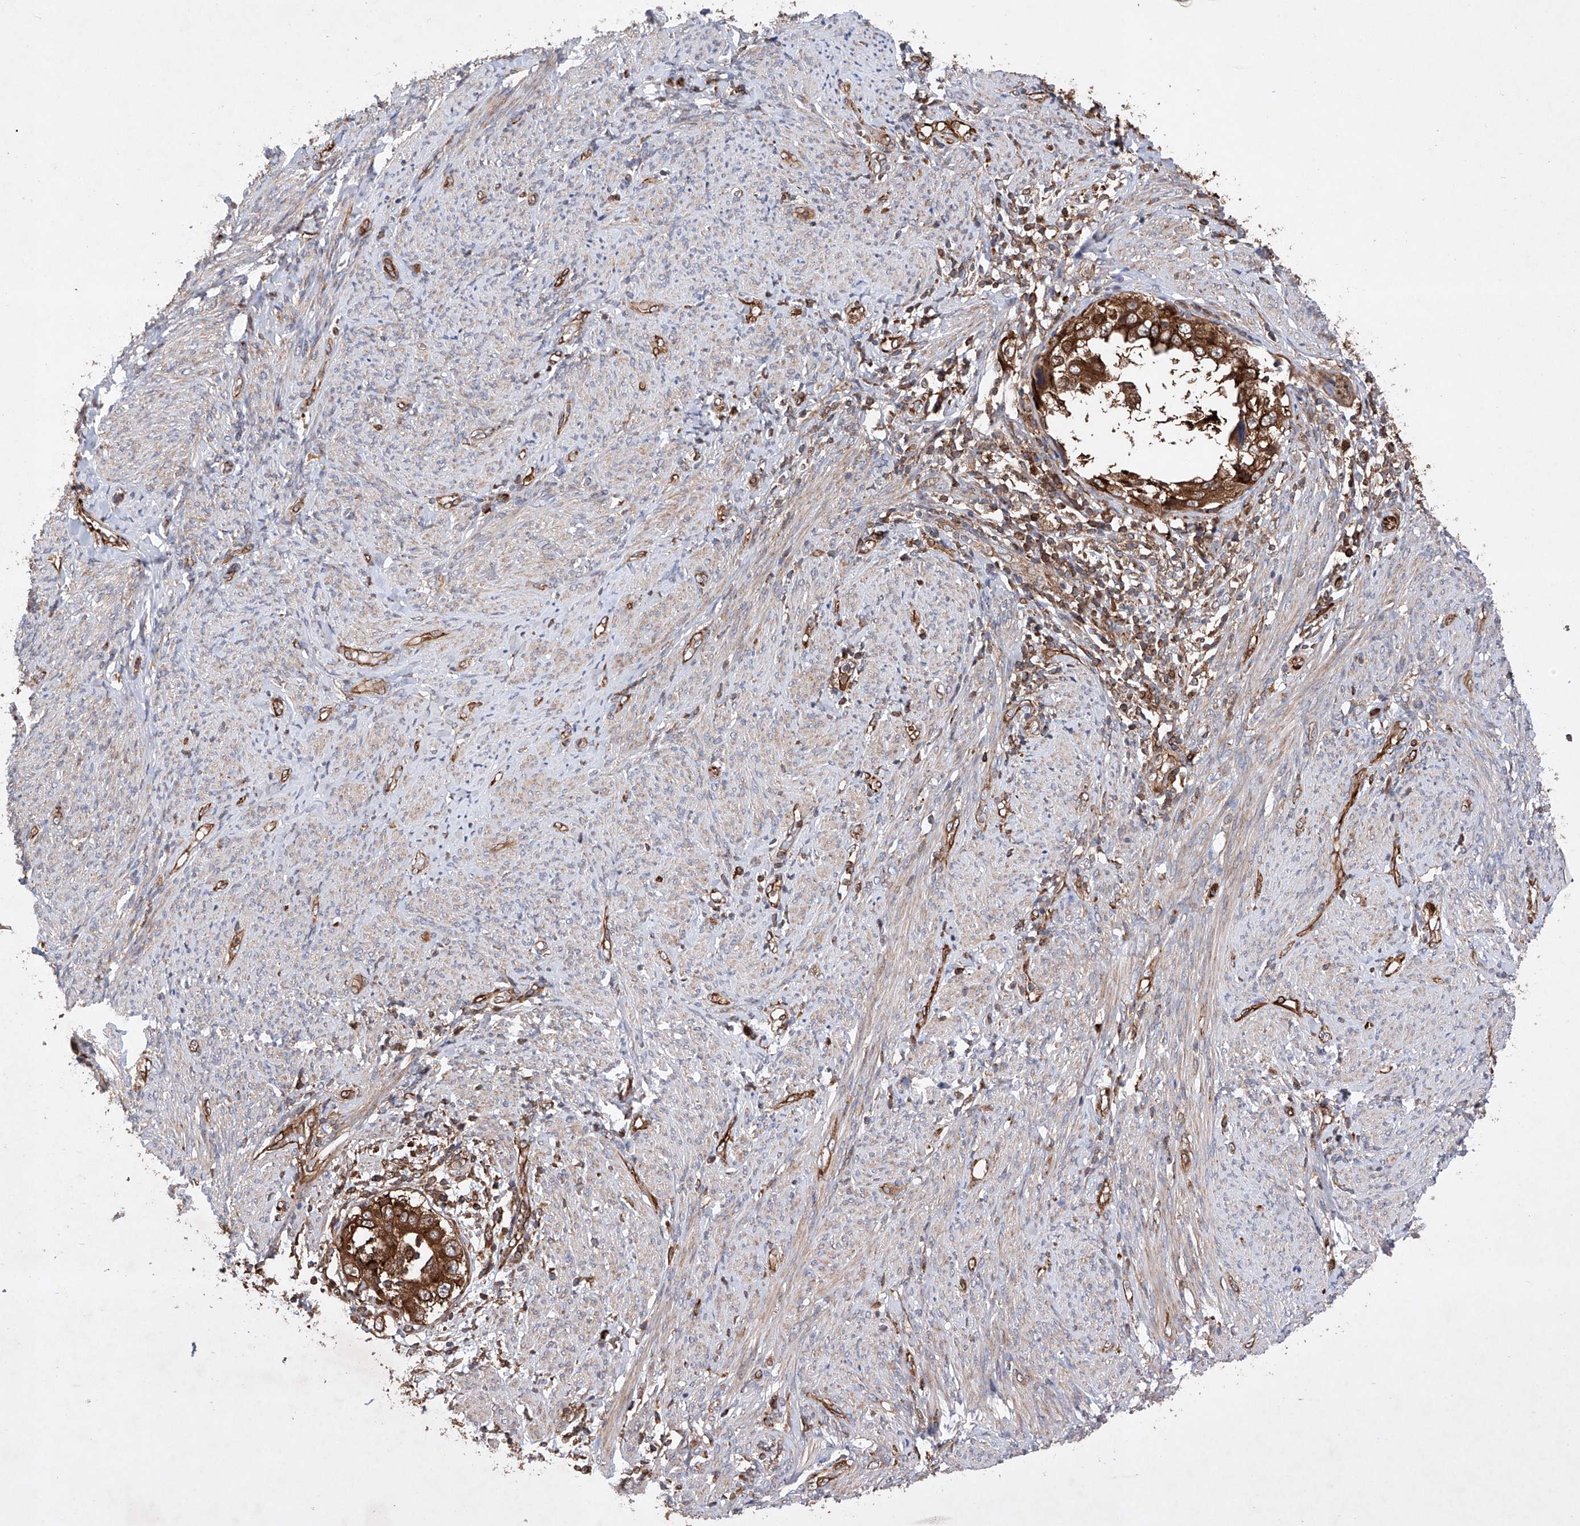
{"staining": {"intensity": "strong", "quantity": ">75%", "location": "cytoplasmic/membranous"}, "tissue": "endometrial cancer", "cell_type": "Tumor cells", "image_type": "cancer", "snomed": [{"axis": "morphology", "description": "Adenocarcinoma, NOS"}, {"axis": "topography", "description": "Endometrium"}], "caption": "A brown stain labels strong cytoplasmic/membranous staining of a protein in adenocarcinoma (endometrial) tumor cells. (DAB (3,3'-diaminobenzidine) IHC, brown staining for protein, blue staining for nuclei).", "gene": "TIMM23", "patient": {"sex": "female", "age": 85}}